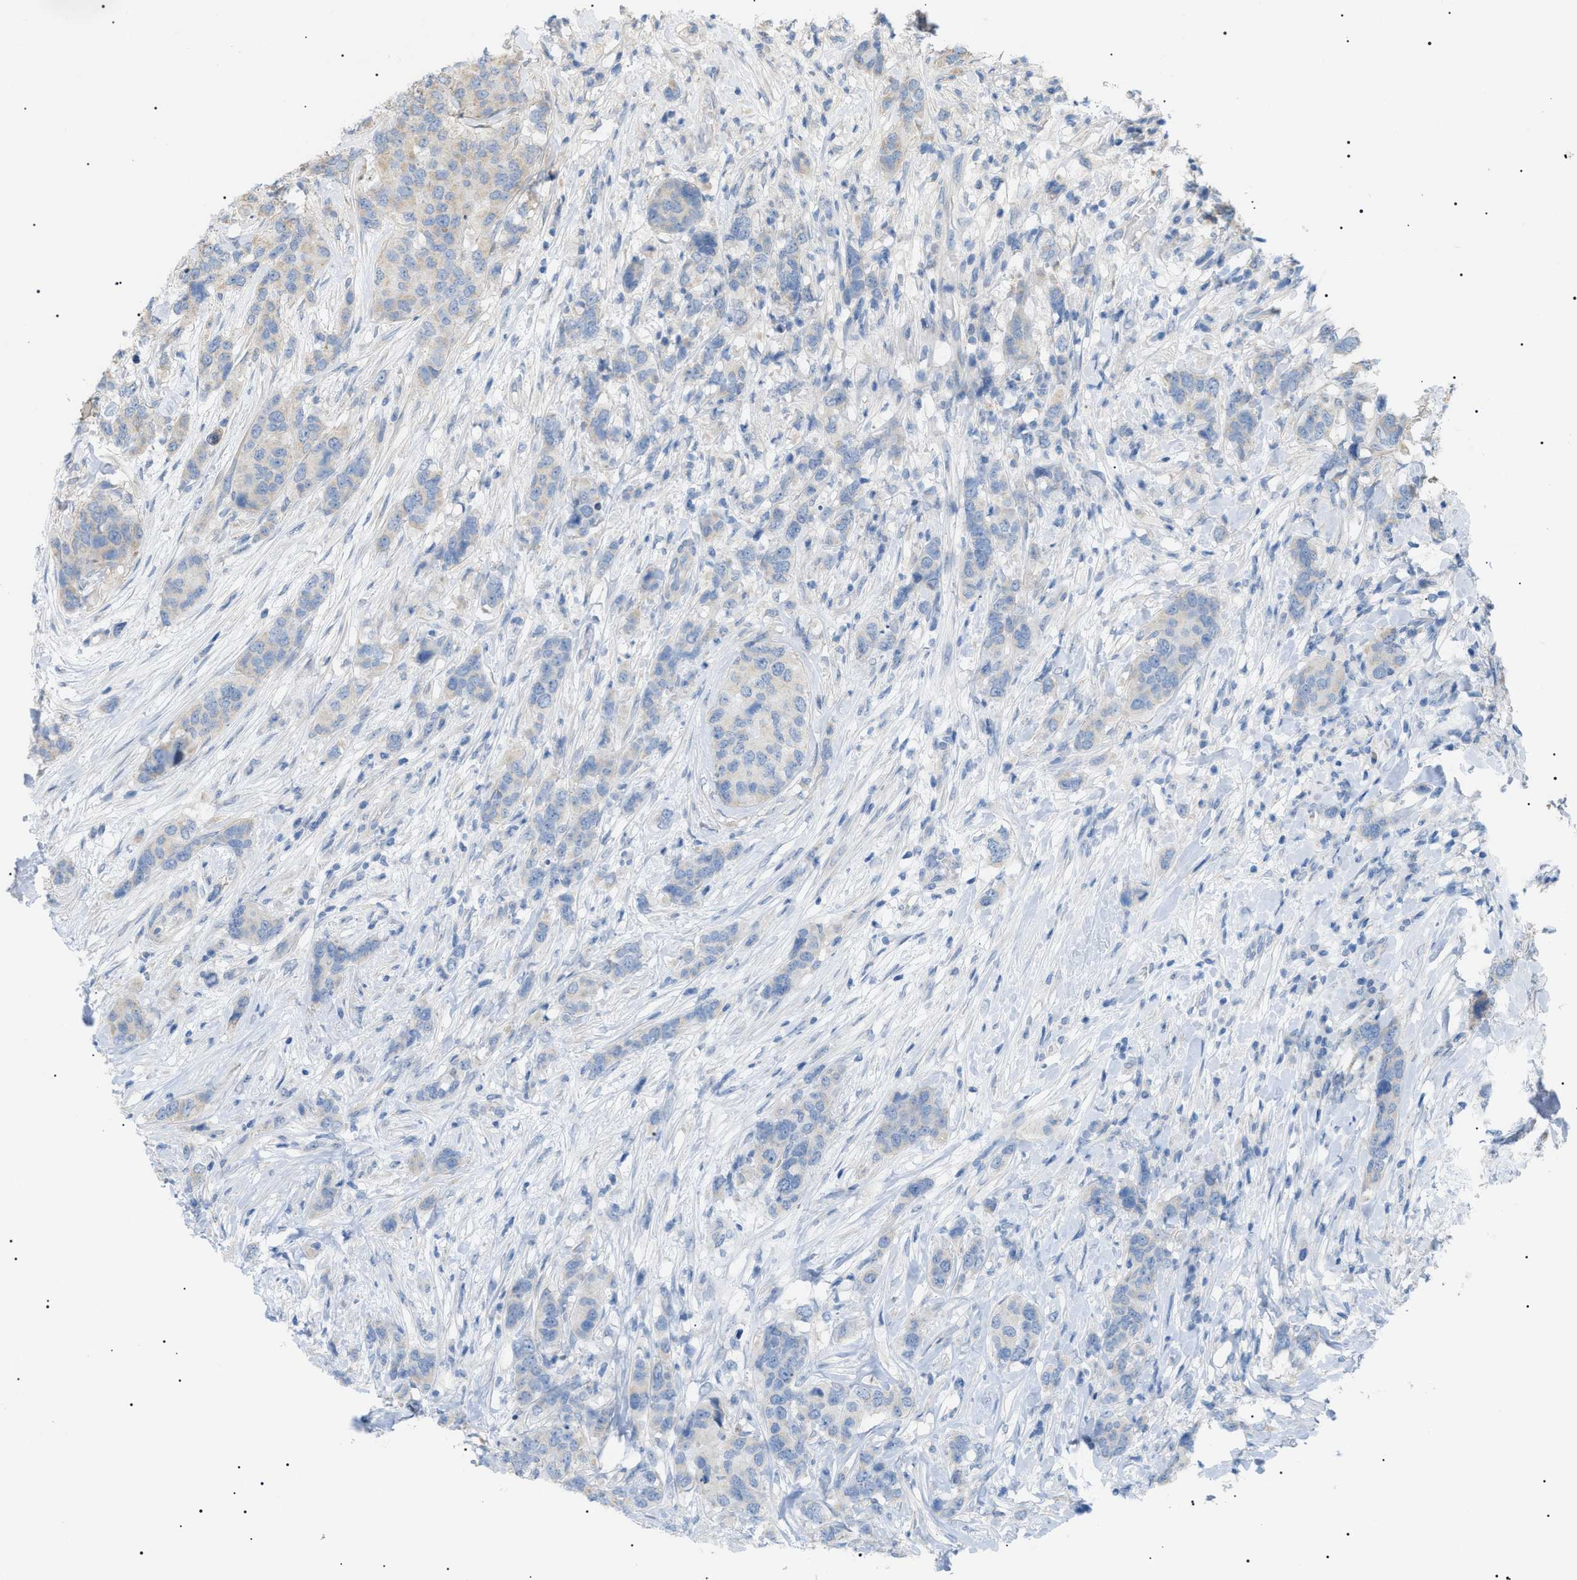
{"staining": {"intensity": "weak", "quantity": "<25%", "location": "cytoplasmic/membranous"}, "tissue": "breast cancer", "cell_type": "Tumor cells", "image_type": "cancer", "snomed": [{"axis": "morphology", "description": "Lobular carcinoma"}, {"axis": "topography", "description": "Breast"}], "caption": "Histopathology image shows no protein positivity in tumor cells of breast cancer (lobular carcinoma) tissue.", "gene": "IRS2", "patient": {"sex": "female", "age": 59}}